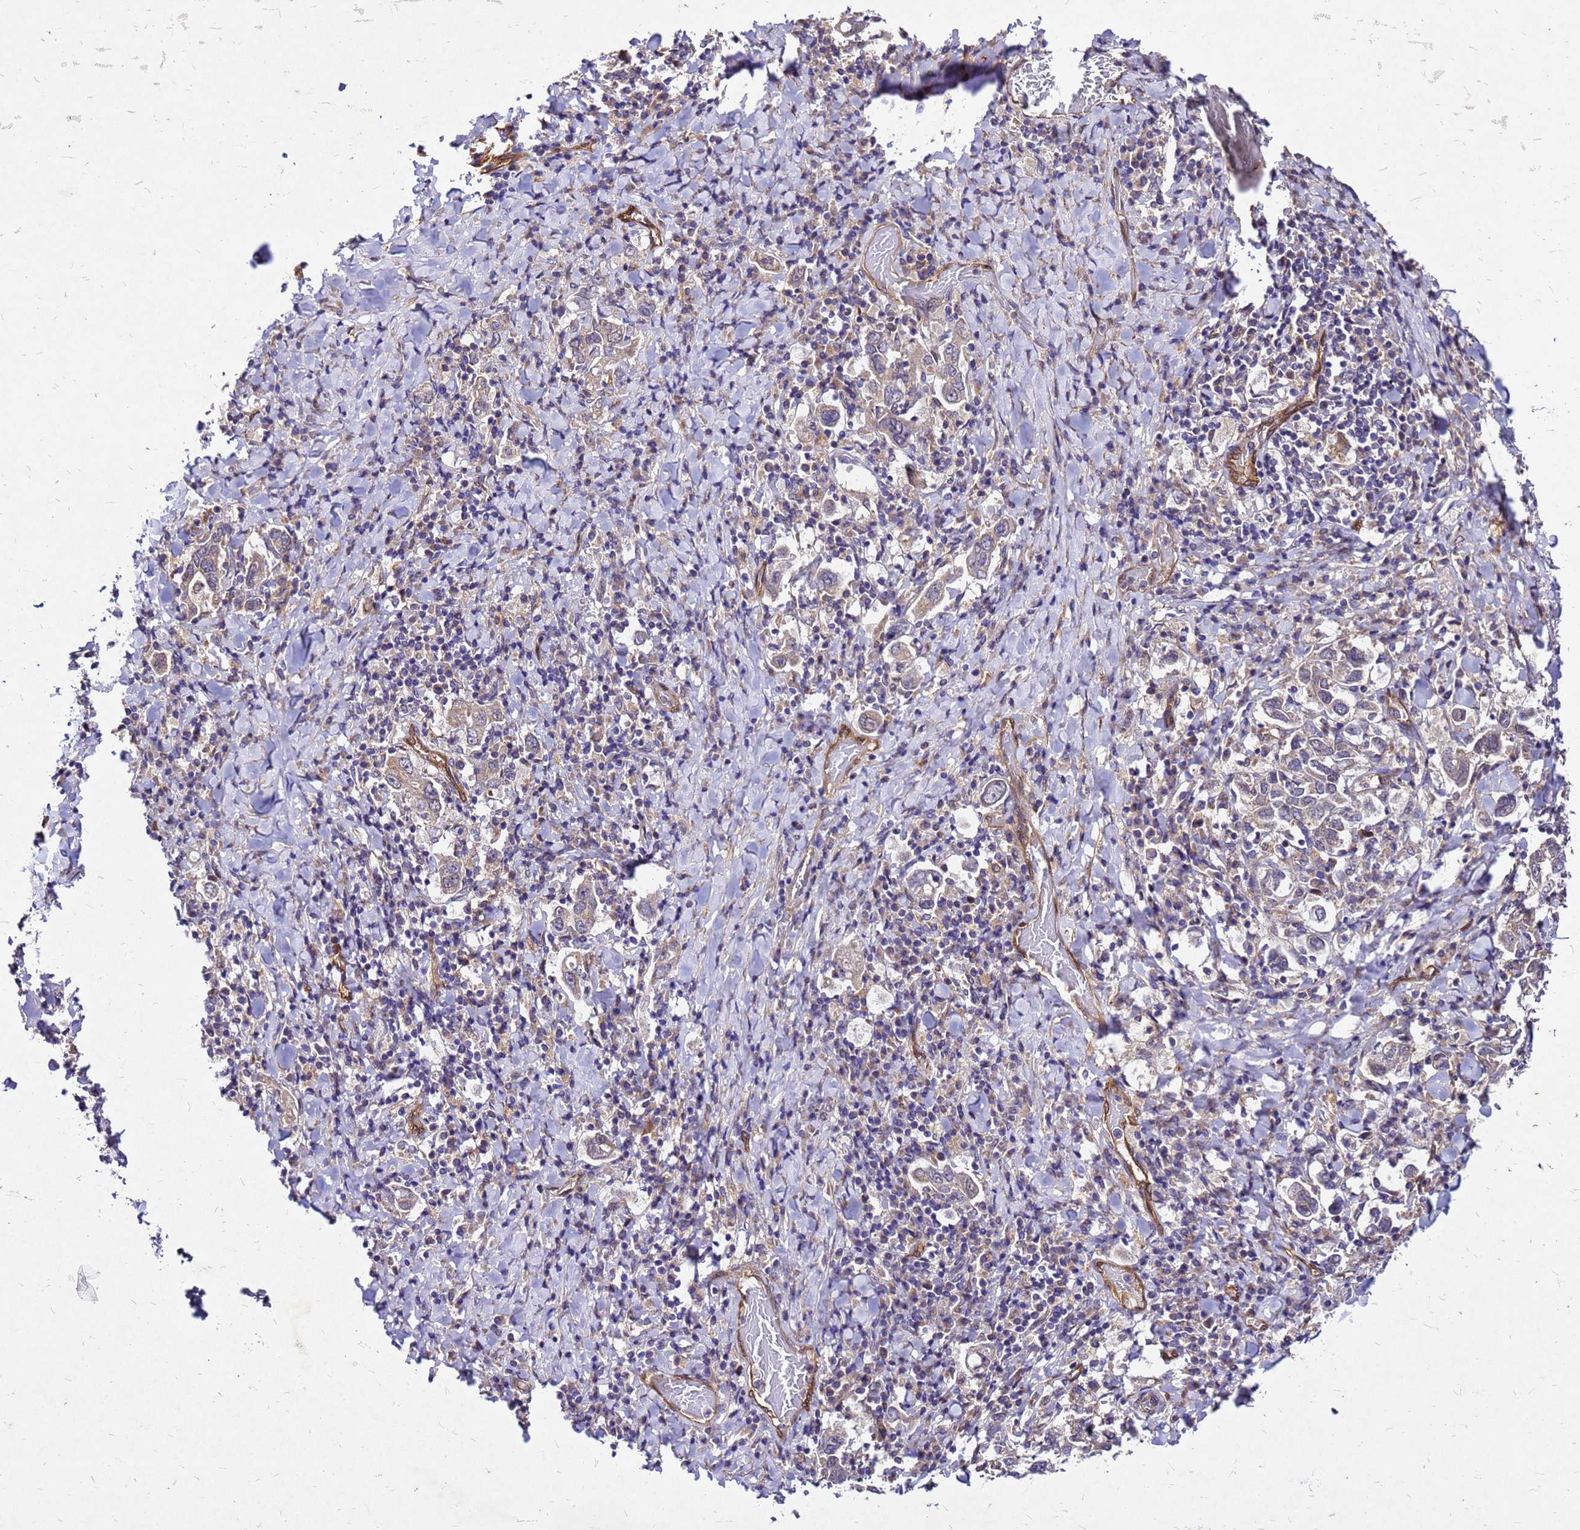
{"staining": {"intensity": "weak", "quantity": "25%-75%", "location": "cytoplasmic/membranous"}, "tissue": "stomach cancer", "cell_type": "Tumor cells", "image_type": "cancer", "snomed": [{"axis": "morphology", "description": "Adenocarcinoma, NOS"}, {"axis": "topography", "description": "Stomach, upper"}], "caption": "Approximately 25%-75% of tumor cells in stomach cancer demonstrate weak cytoplasmic/membranous protein positivity as visualized by brown immunohistochemical staining.", "gene": "DUSP23", "patient": {"sex": "male", "age": 62}}